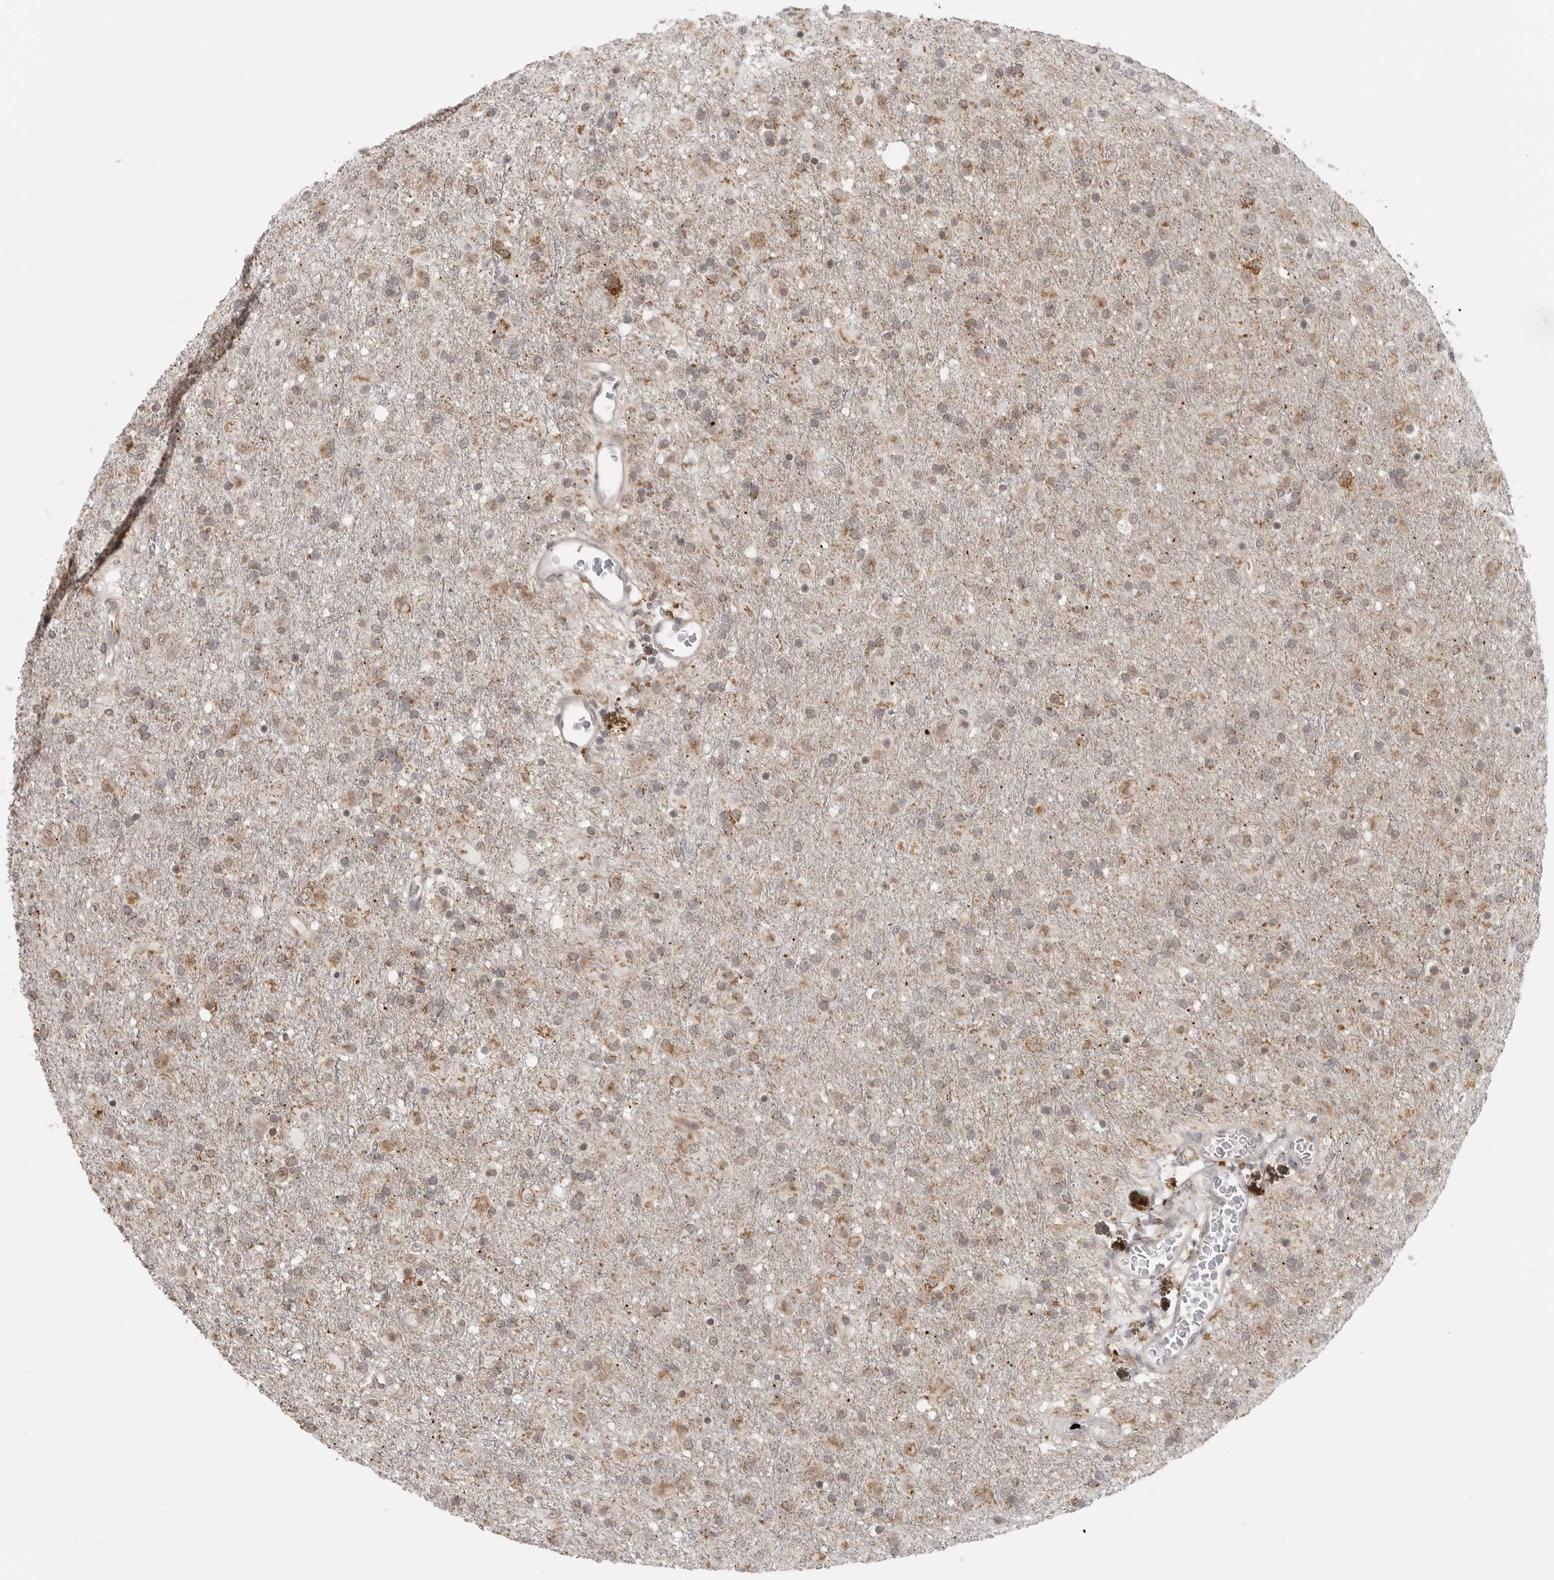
{"staining": {"intensity": "weak", "quantity": "<25%", "location": "cytoplasmic/membranous"}, "tissue": "glioma", "cell_type": "Tumor cells", "image_type": "cancer", "snomed": [{"axis": "morphology", "description": "Glioma, malignant, Low grade"}, {"axis": "topography", "description": "Brain"}], "caption": "IHC of human glioma reveals no staining in tumor cells.", "gene": "KALRN", "patient": {"sex": "male", "age": 65}}